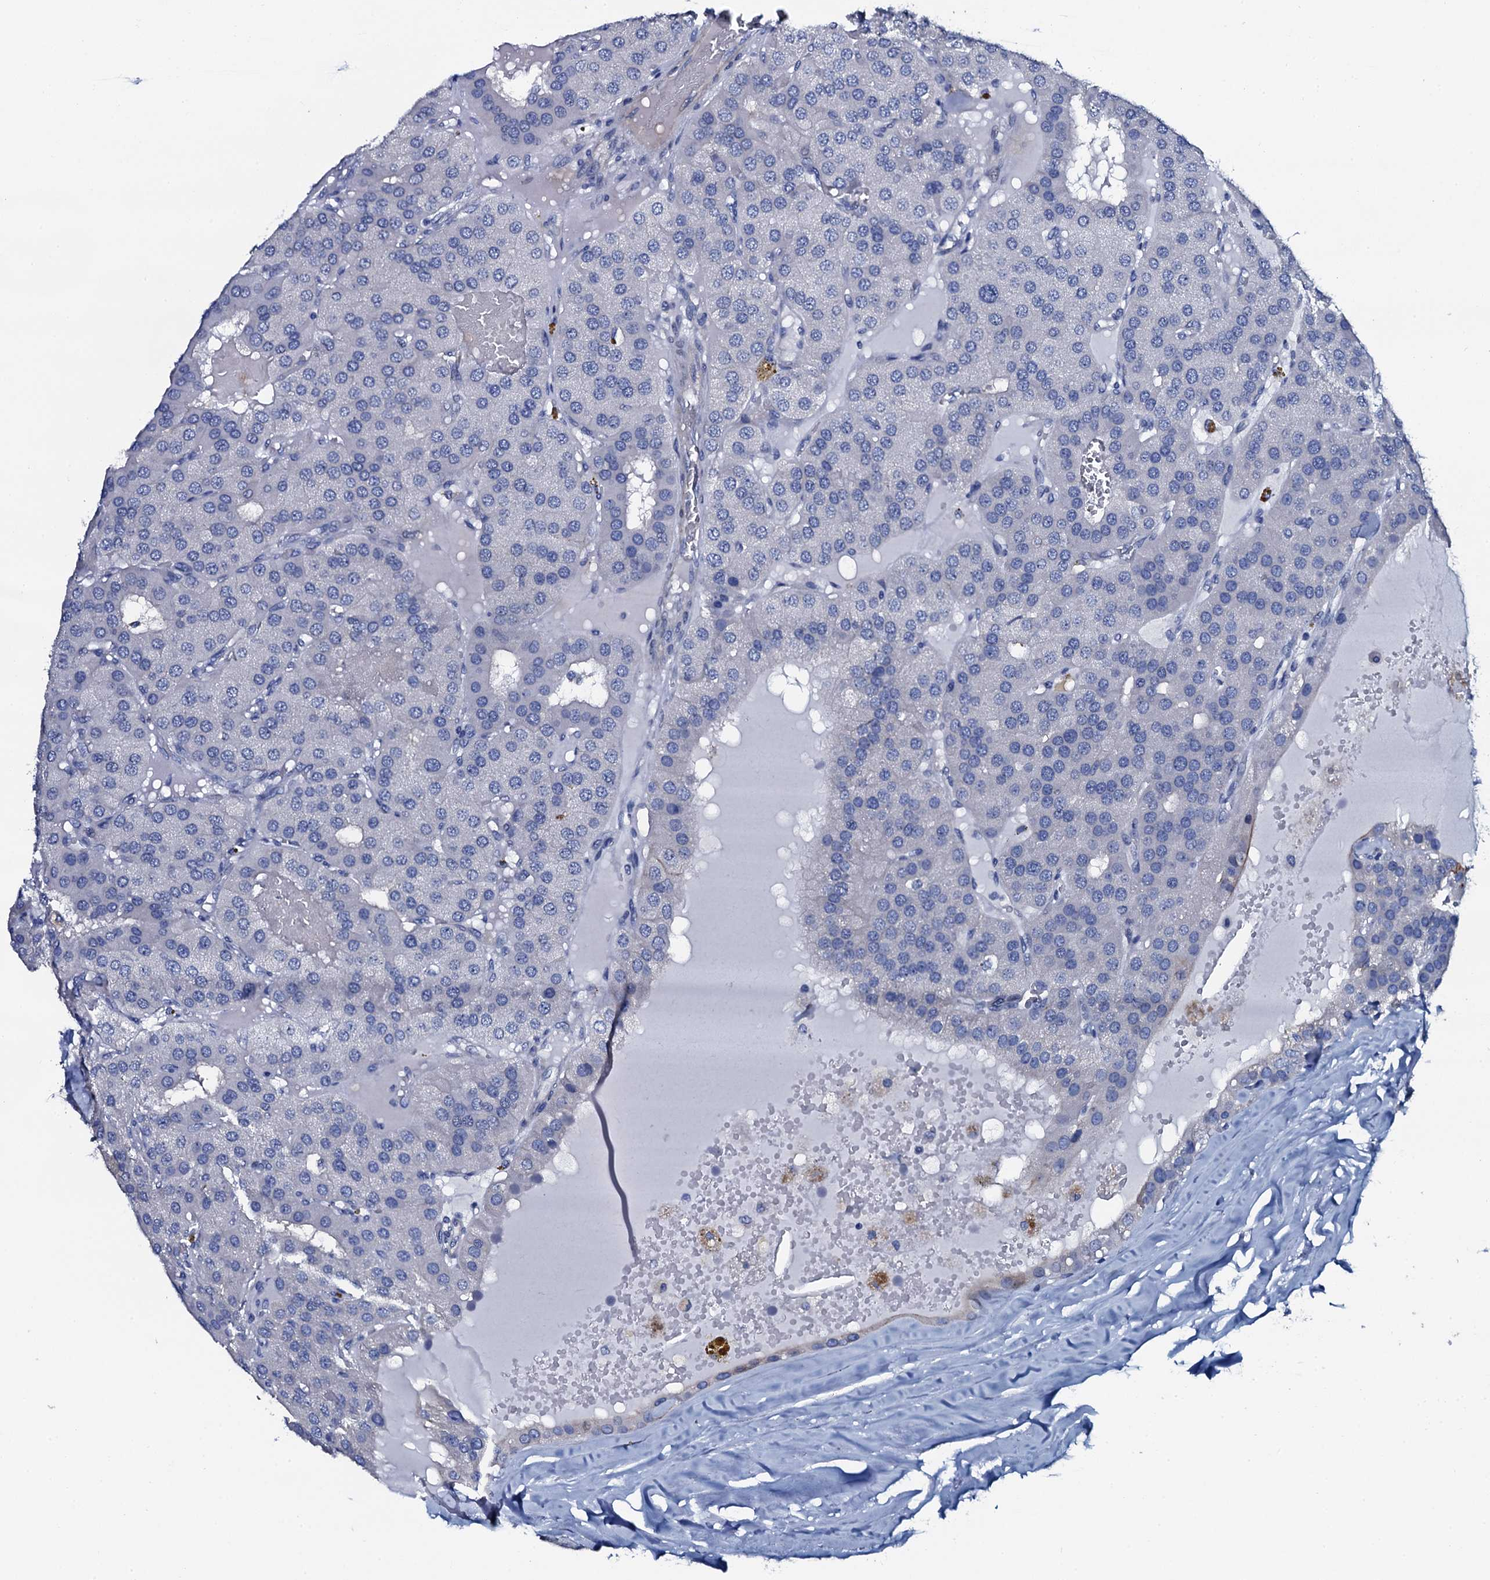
{"staining": {"intensity": "negative", "quantity": "none", "location": "none"}, "tissue": "parathyroid gland", "cell_type": "Glandular cells", "image_type": "normal", "snomed": [{"axis": "morphology", "description": "Normal tissue, NOS"}, {"axis": "morphology", "description": "Adenoma, NOS"}, {"axis": "topography", "description": "Parathyroid gland"}], "caption": "This histopathology image is of unremarkable parathyroid gland stained with immunohistochemistry to label a protein in brown with the nuclei are counter-stained blue. There is no positivity in glandular cells. (IHC, brightfield microscopy, high magnification).", "gene": "GYS2", "patient": {"sex": "female", "age": 86}}